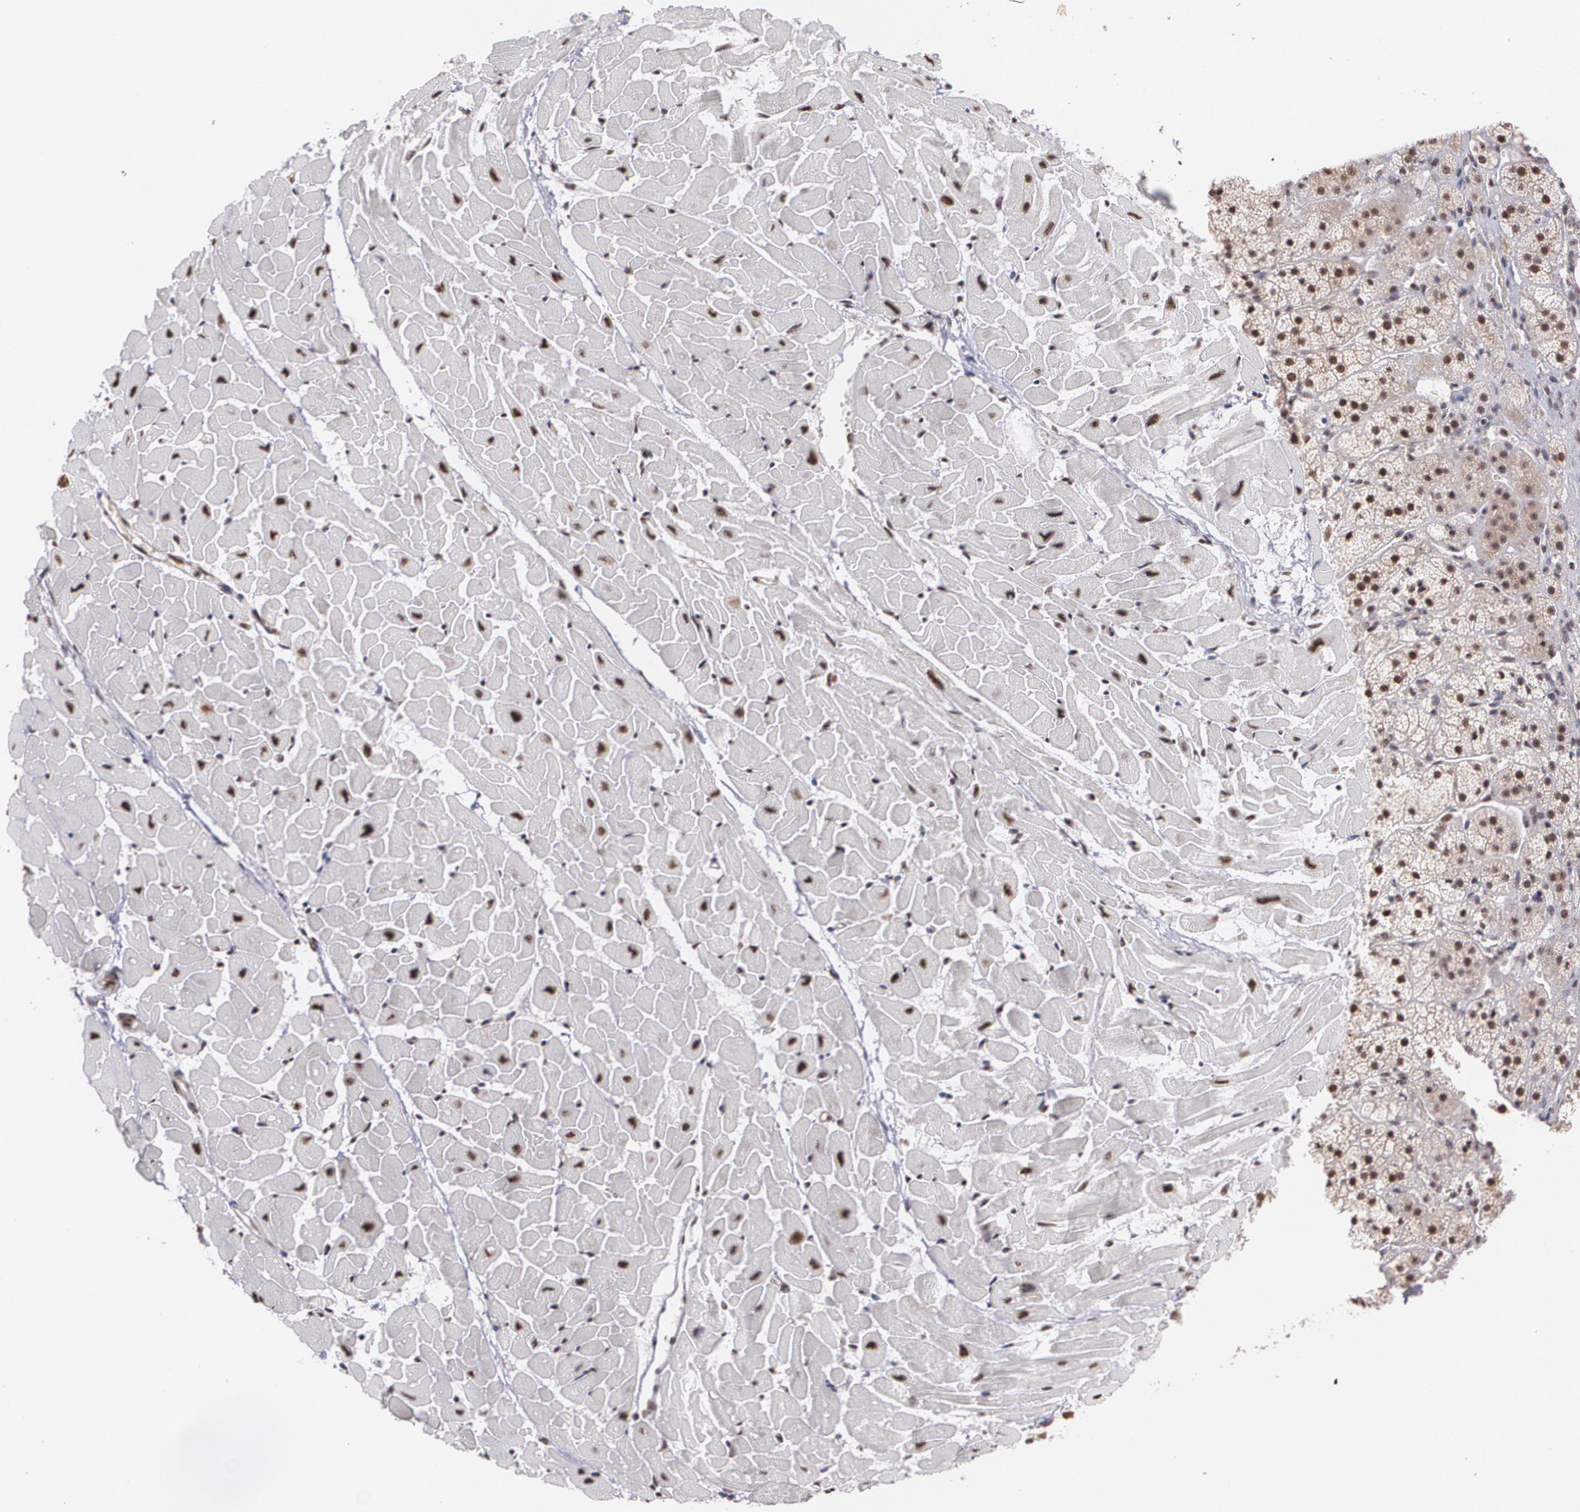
{"staining": {"intensity": "weak", "quantity": ">75%", "location": "nuclear"}, "tissue": "heart muscle", "cell_type": "Cardiomyocytes", "image_type": "normal", "snomed": [{"axis": "morphology", "description": "Normal tissue, NOS"}, {"axis": "topography", "description": "Heart"}], "caption": "Cardiomyocytes display low levels of weak nuclear expression in about >75% of cells in unremarkable heart muscle. Nuclei are stained in blue.", "gene": "C6orf15", "patient": {"sex": "female", "age": 19}}